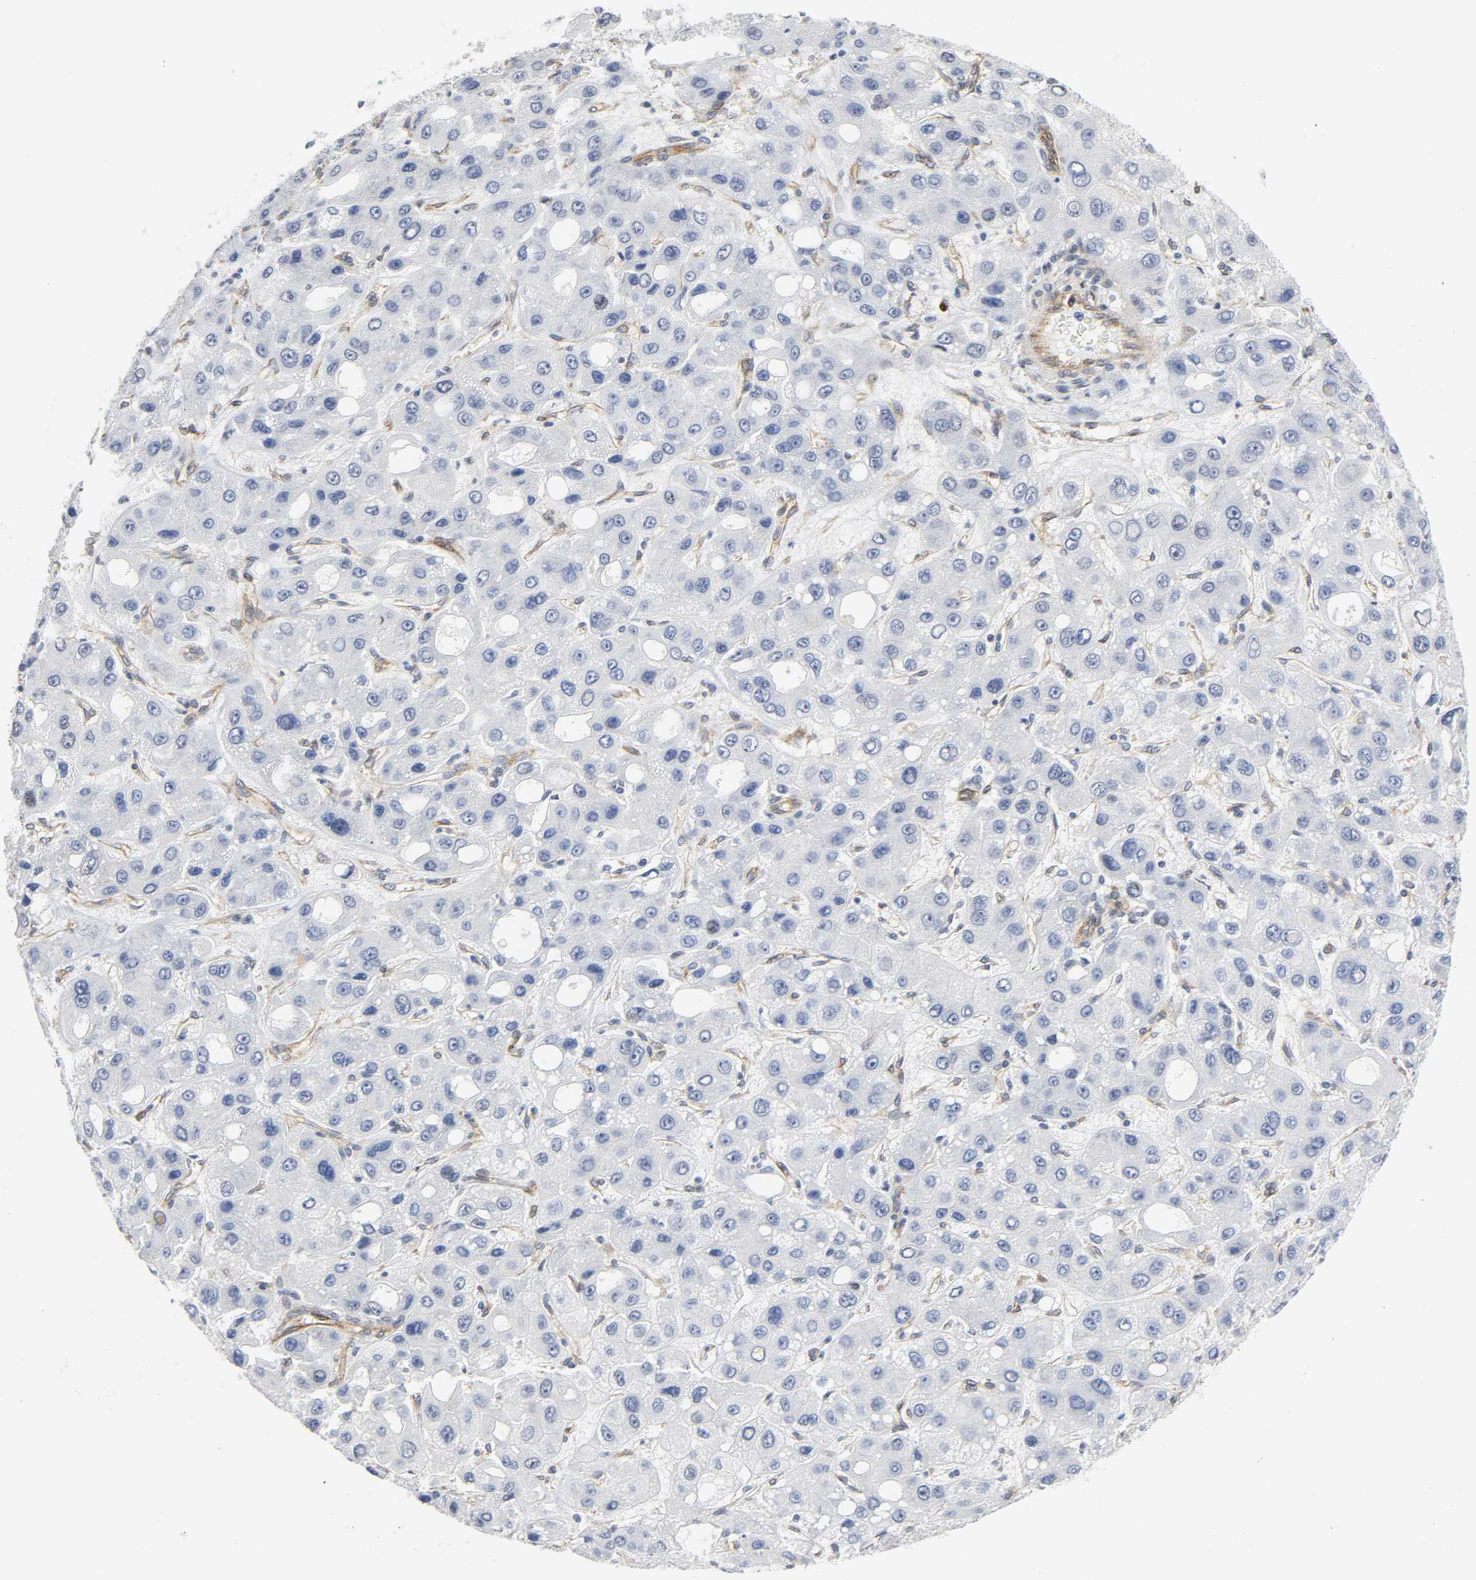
{"staining": {"intensity": "negative", "quantity": "none", "location": "none"}, "tissue": "liver cancer", "cell_type": "Tumor cells", "image_type": "cancer", "snomed": [{"axis": "morphology", "description": "Carcinoma, Hepatocellular, NOS"}, {"axis": "topography", "description": "Liver"}], "caption": "A high-resolution histopathology image shows immunohistochemistry staining of liver hepatocellular carcinoma, which reveals no significant staining in tumor cells.", "gene": "DOCK1", "patient": {"sex": "male", "age": 55}}